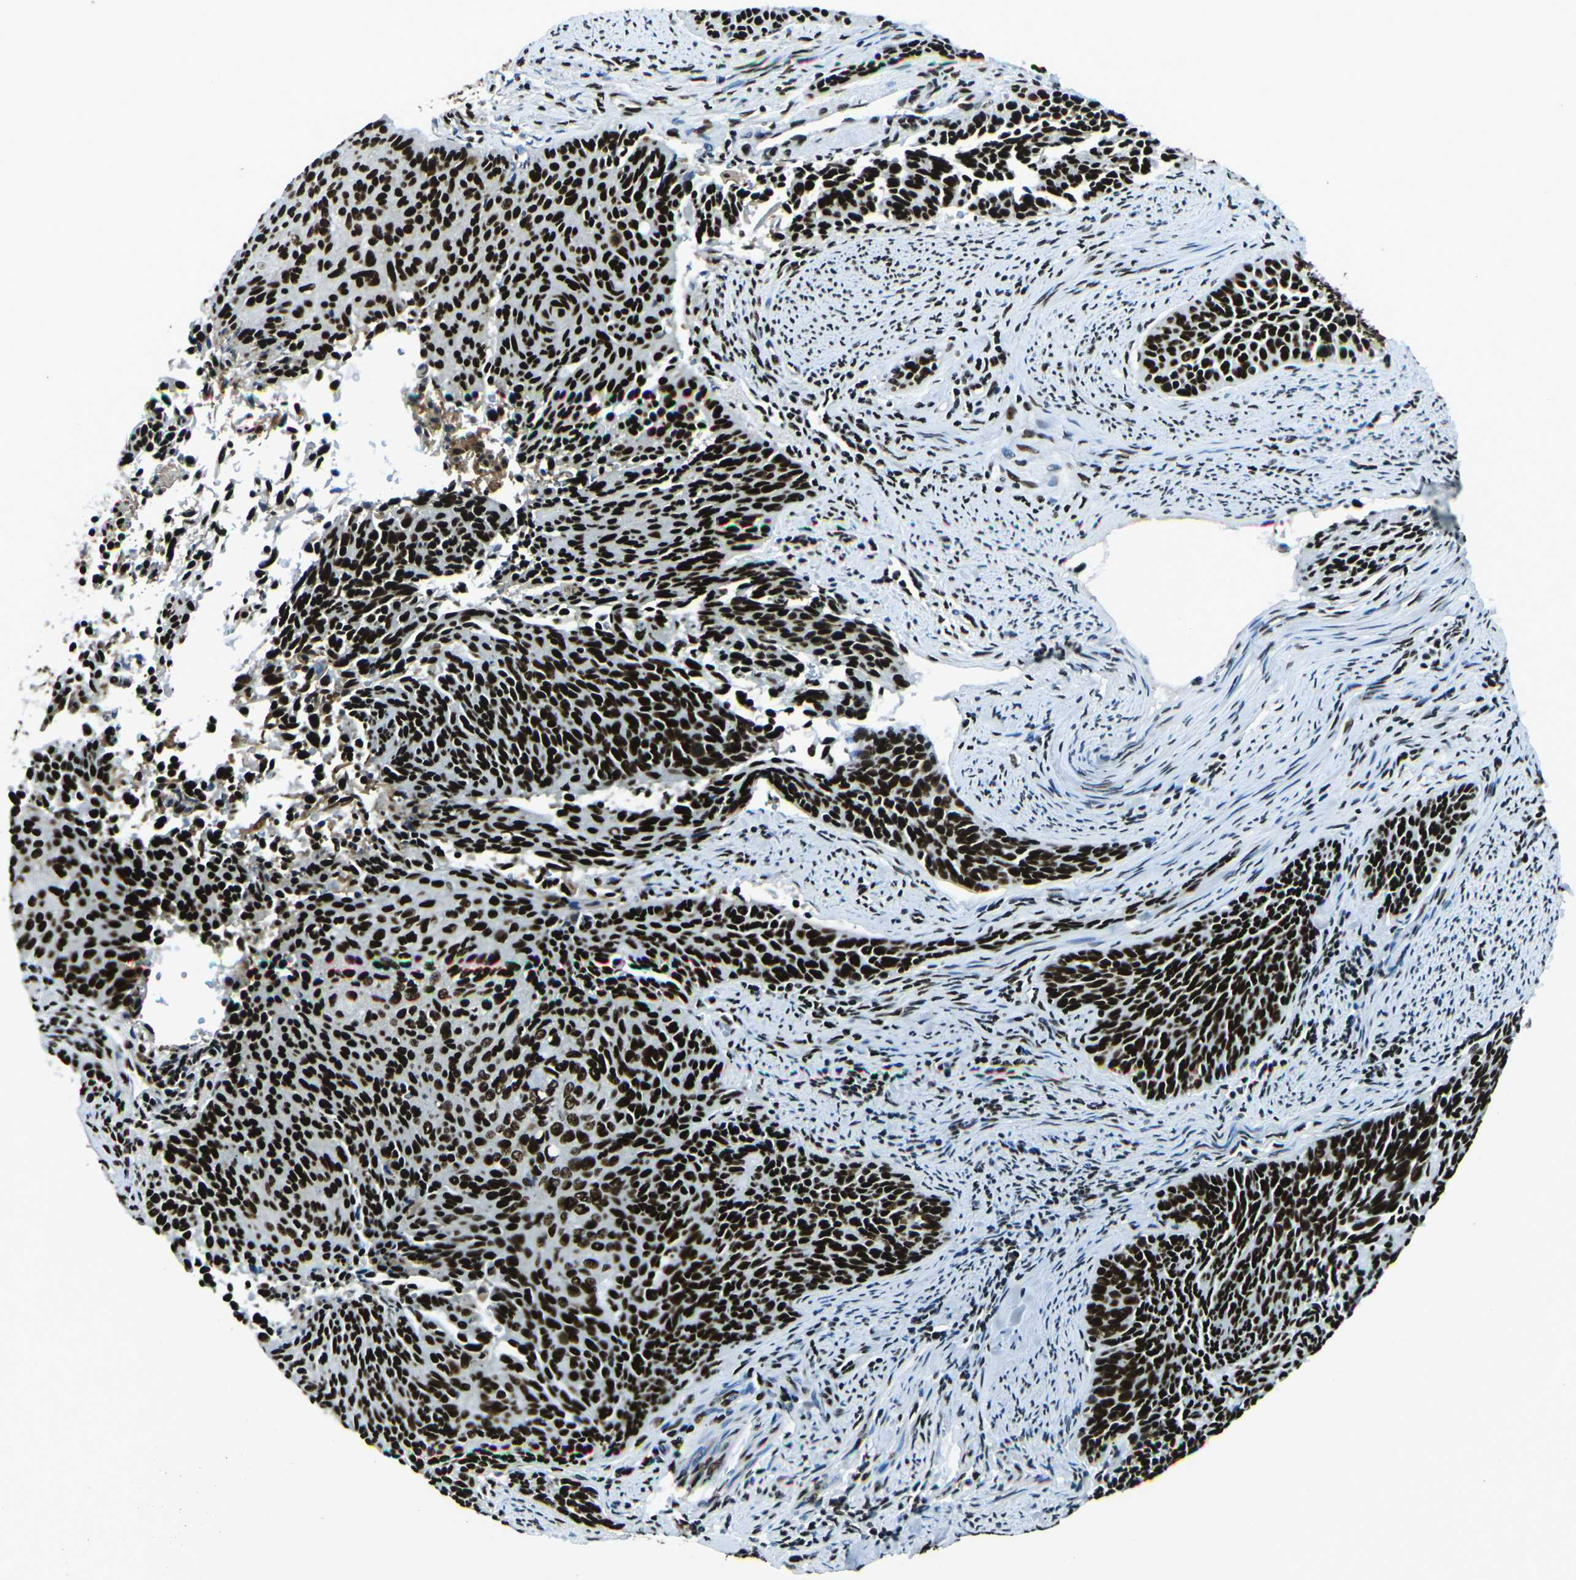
{"staining": {"intensity": "strong", "quantity": ">75%", "location": "nuclear"}, "tissue": "cervical cancer", "cell_type": "Tumor cells", "image_type": "cancer", "snomed": [{"axis": "morphology", "description": "Squamous cell carcinoma, NOS"}, {"axis": "topography", "description": "Cervix"}], "caption": "Immunohistochemical staining of cervical cancer (squamous cell carcinoma) displays high levels of strong nuclear positivity in approximately >75% of tumor cells.", "gene": "HNRNPL", "patient": {"sex": "female", "age": 55}}